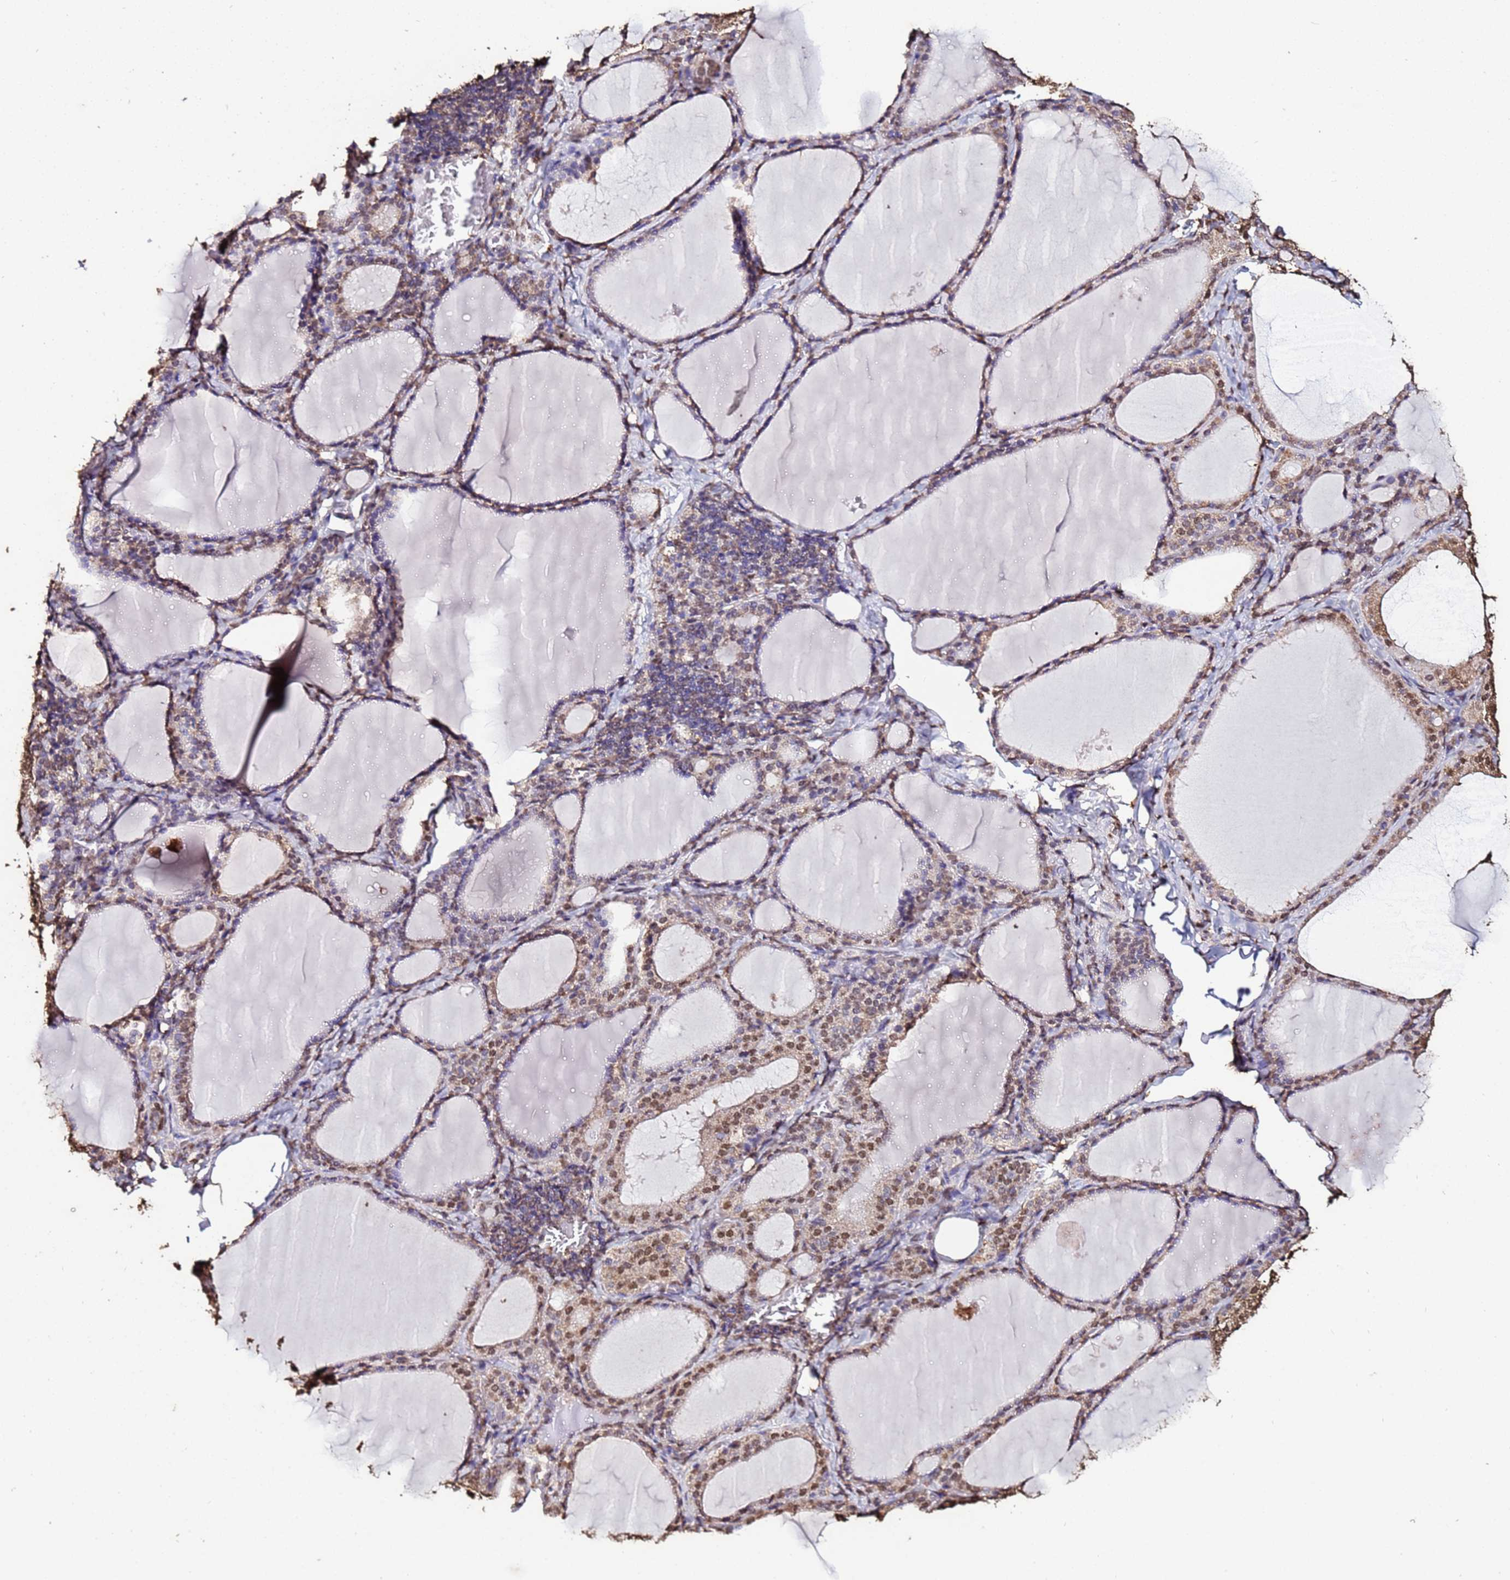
{"staining": {"intensity": "moderate", "quantity": "25%-75%", "location": "cytoplasmic/membranous,nuclear"}, "tissue": "thyroid gland", "cell_type": "Glandular cells", "image_type": "normal", "snomed": [{"axis": "morphology", "description": "Normal tissue, NOS"}, {"axis": "topography", "description": "Thyroid gland"}], "caption": "The immunohistochemical stain labels moderate cytoplasmic/membranous,nuclear expression in glandular cells of unremarkable thyroid gland.", "gene": "TRIP6", "patient": {"sex": "female", "age": 39}}